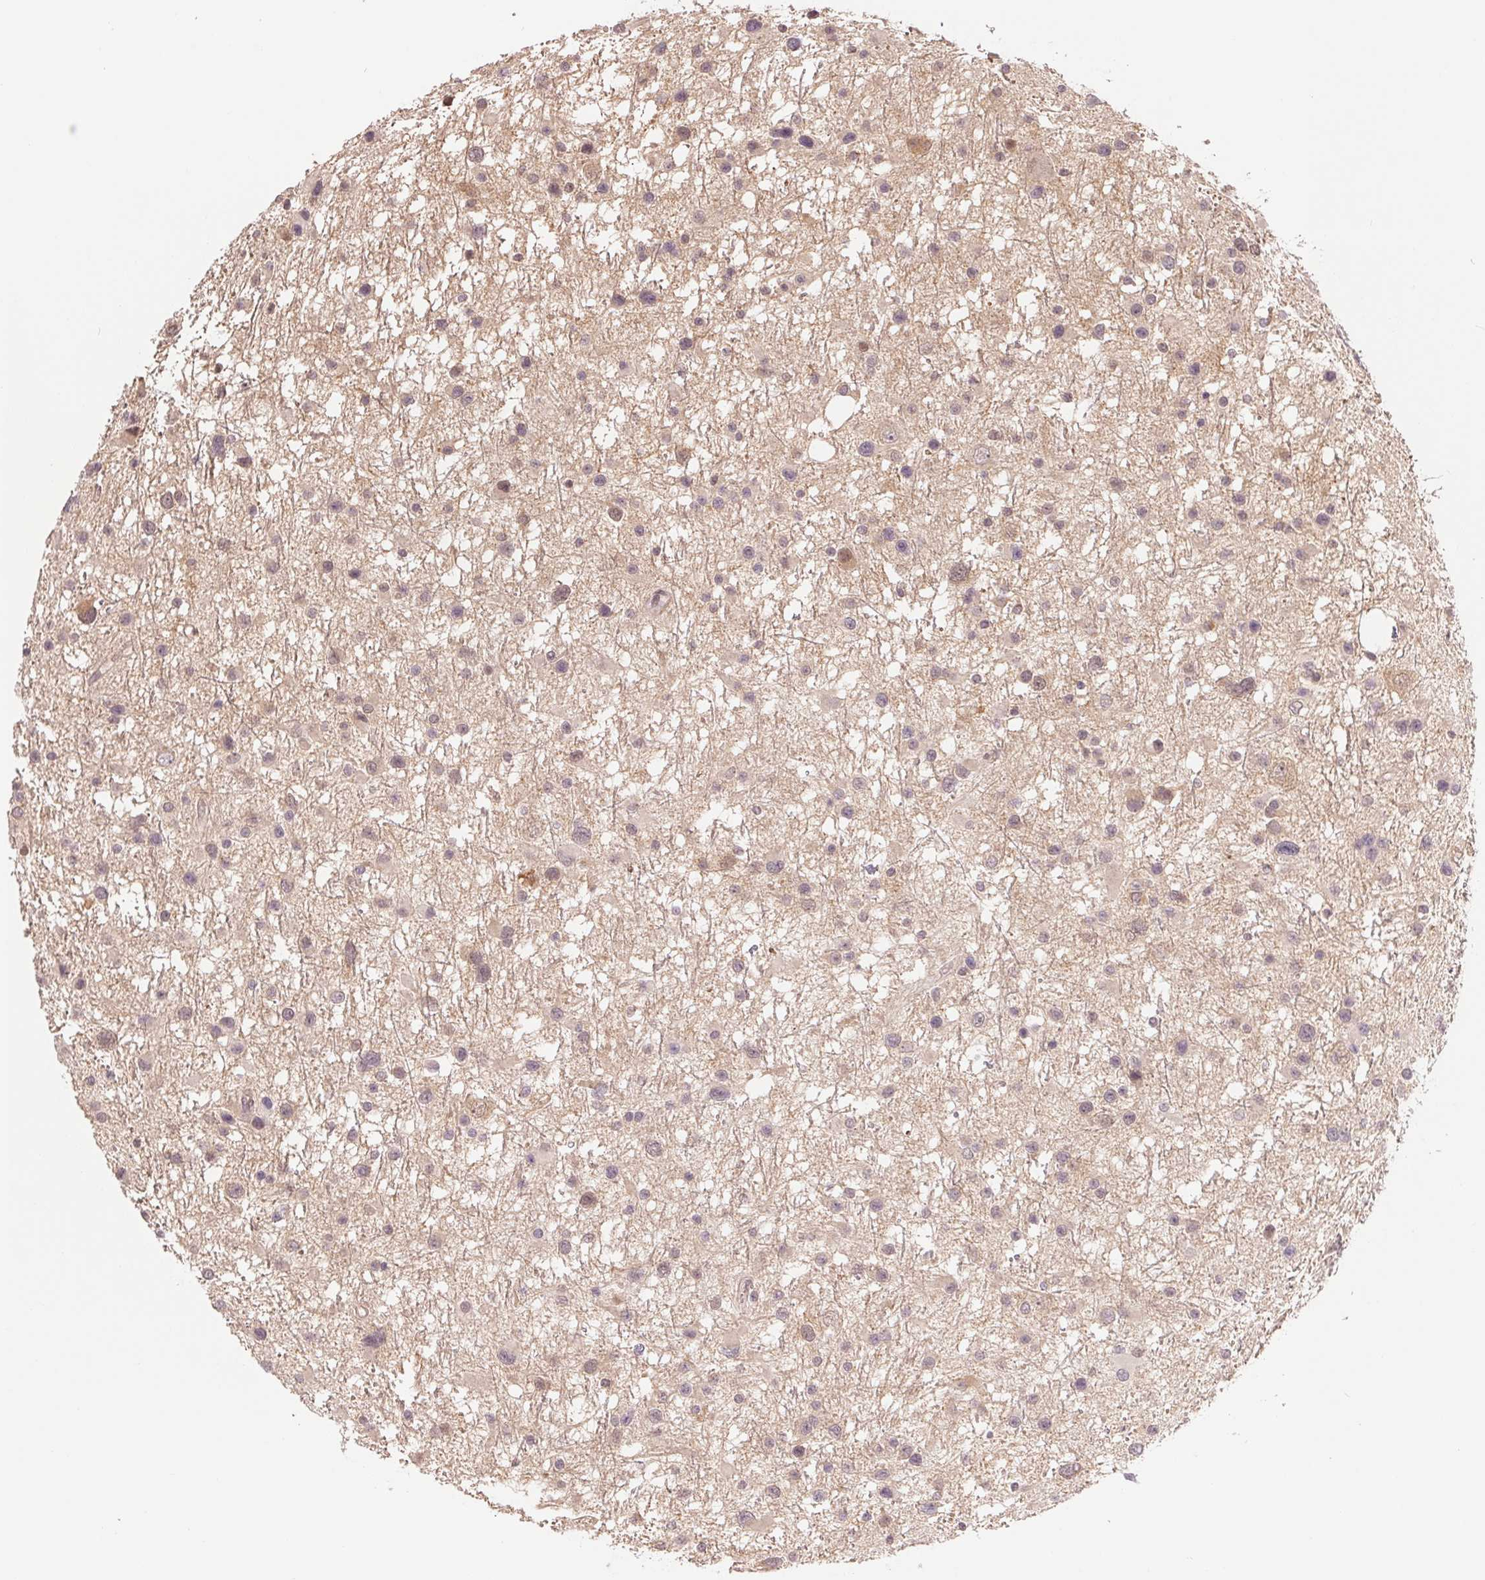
{"staining": {"intensity": "negative", "quantity": "none", "location": "none"}, "tissue": "glioma", "cell_type": "Tumor cells", "image_type": "cancer", "snomed": [{"axis": "morphology", "description": "Glioma, malignant, Low grade"}, {"axis": "topography", "description": "Brain"}], "caption": "This is an immunohistochemistry (IHC) image of human glioma. There is no positivity in tumor cells.", "gene": "CDC123", "patient": {"sex": "female", "age": 32}}